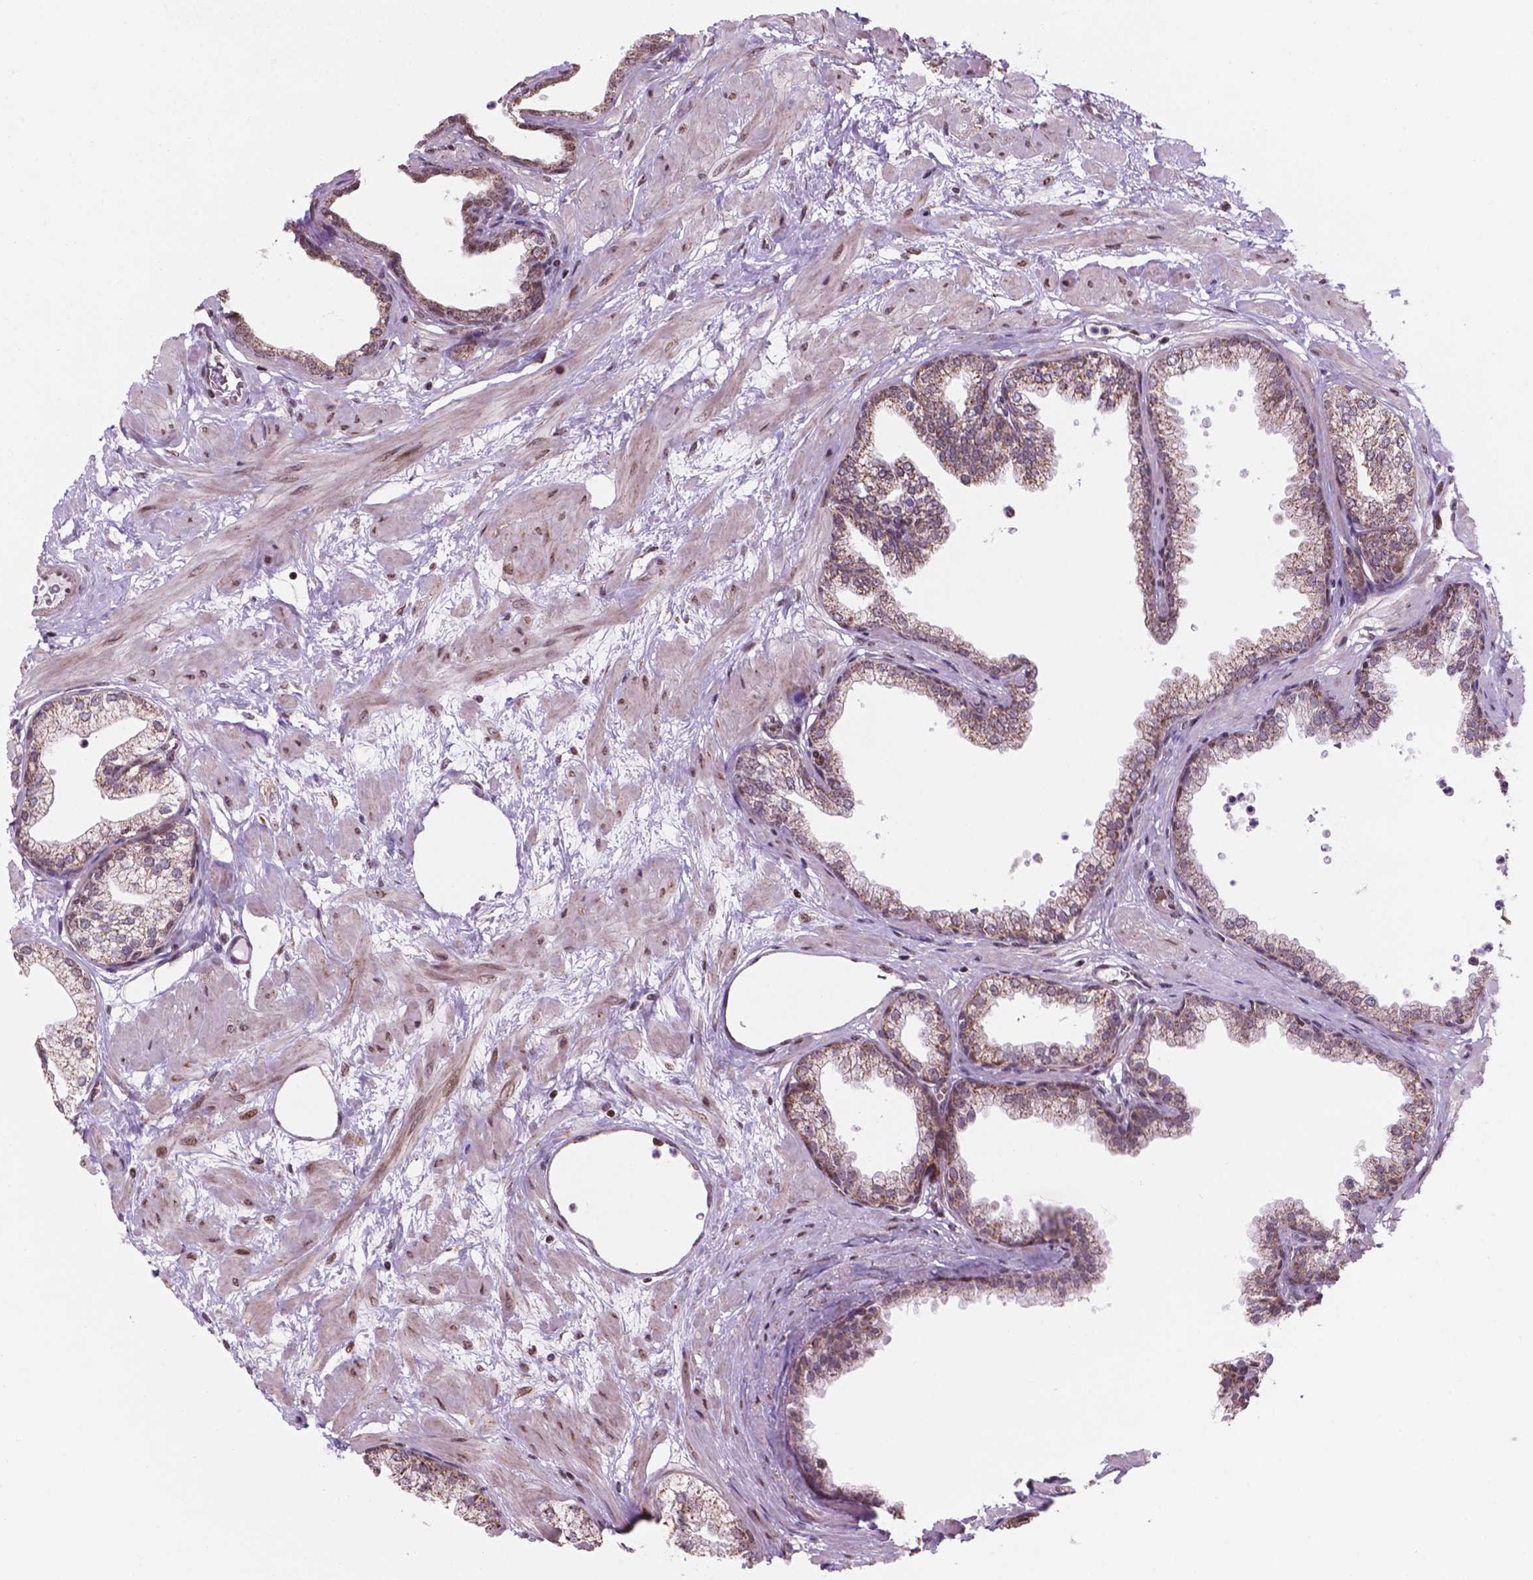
{"staining": {"intensity": "moderate", "quantity": "25%-75%", "location": "cytoplasmic/membranous,nuclear"}, "tissue": "prostate", "cell_type": "Glandular cells", "image_type": "normal", "snomed": [{"axis": "morphology", "description": "Normal tissue, NOS"}, {"axis": "topography", "description": "Prostate"}], "caption": "IHC histopathology image of normal prostate stained for a protein (brown), which displays medium levels of moderate cytoplasmic/membranous,nuclear expression in approximately 25%-75% of glandular cells.", "gene": "NDUFA10", "patient": {"sex": "male", "age": 37}}